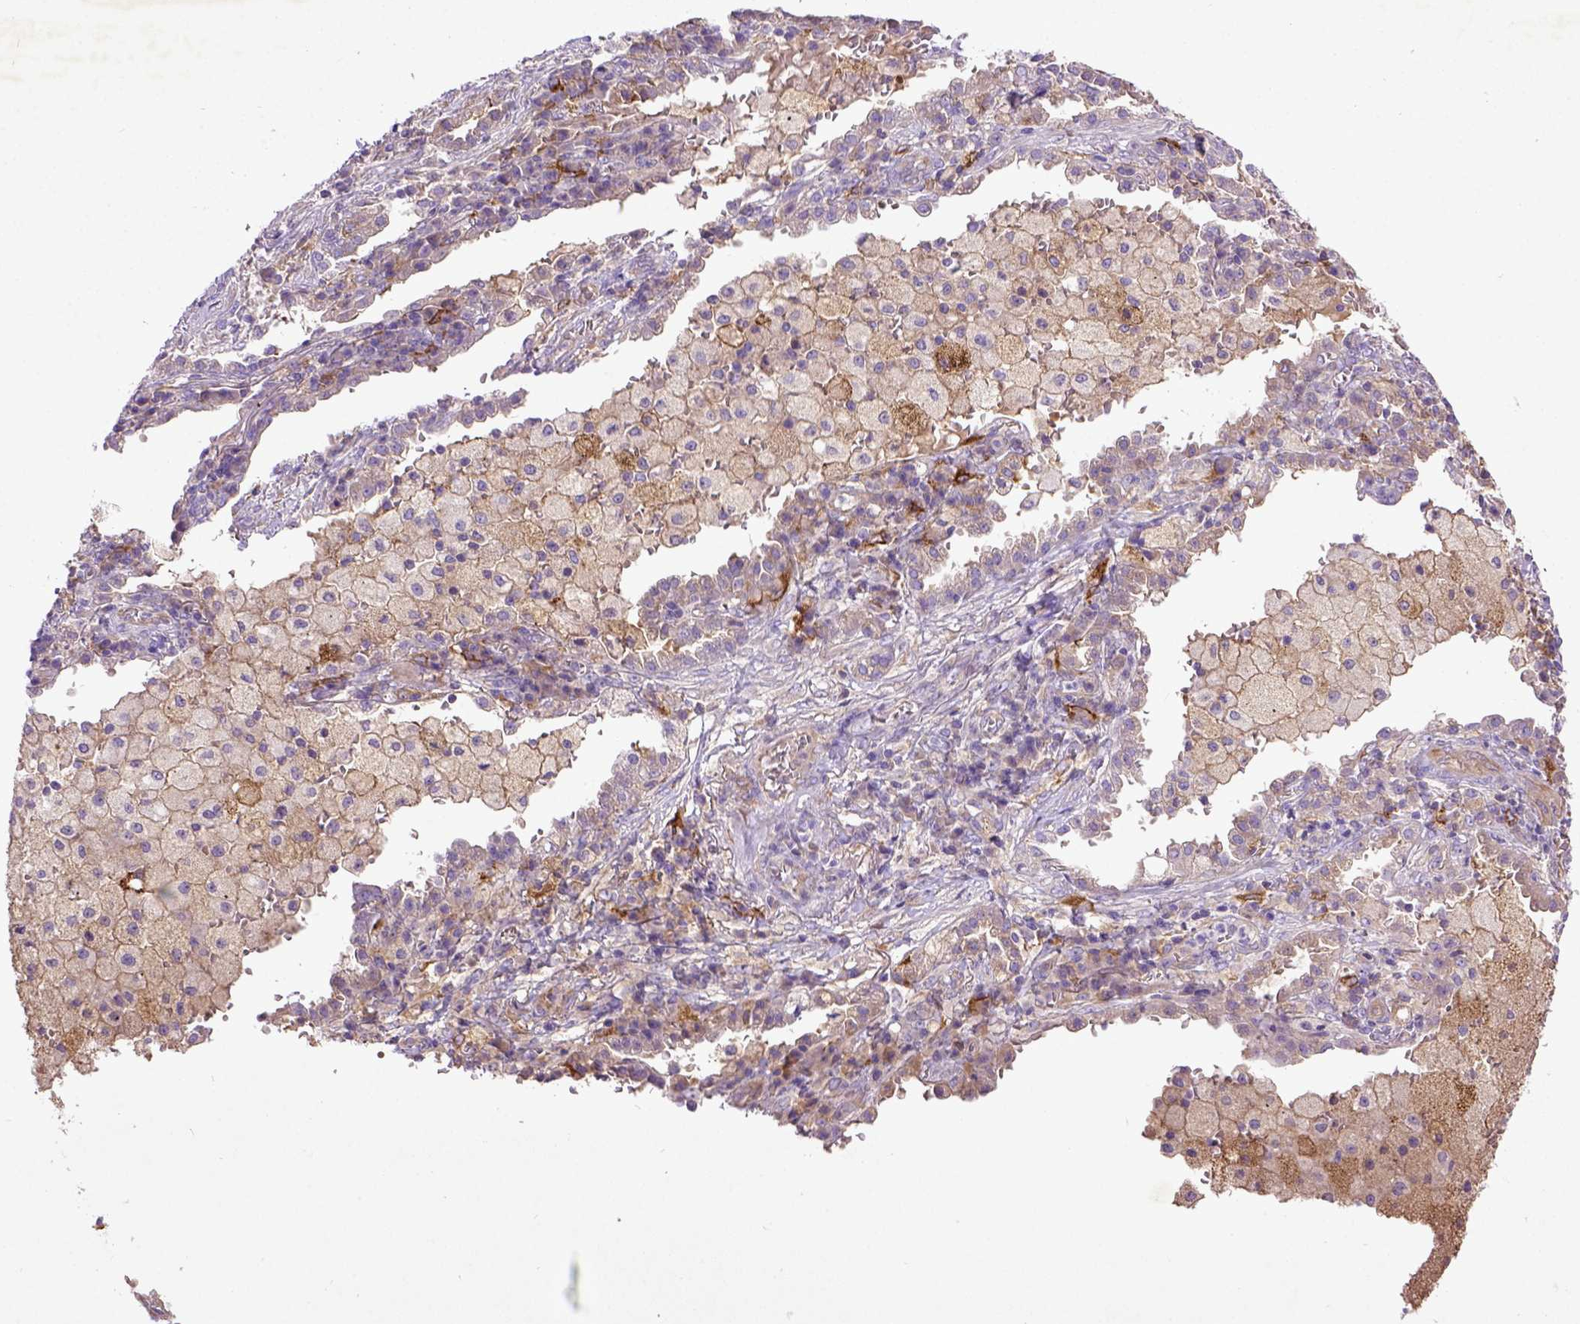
{"staining": {"intensity": "negative", "quantity": "none", "location": "none"}, "tissue": "lung cancer", "cell_type": "Tumor cells", "image_type": "cancer", "snomed": [{"axis": "morphology", "description": "Adenocarcinoma, NOS"}, {"axis": "topography", "description": "Lung"}], "caption": "High power microscopy micrograph of an immunohistochemistry image of lung cancer, revealing no significant positivity in tumor cells.", "gene": "DEPDC1B", "patient": {"sex": "male", "age": 57}}